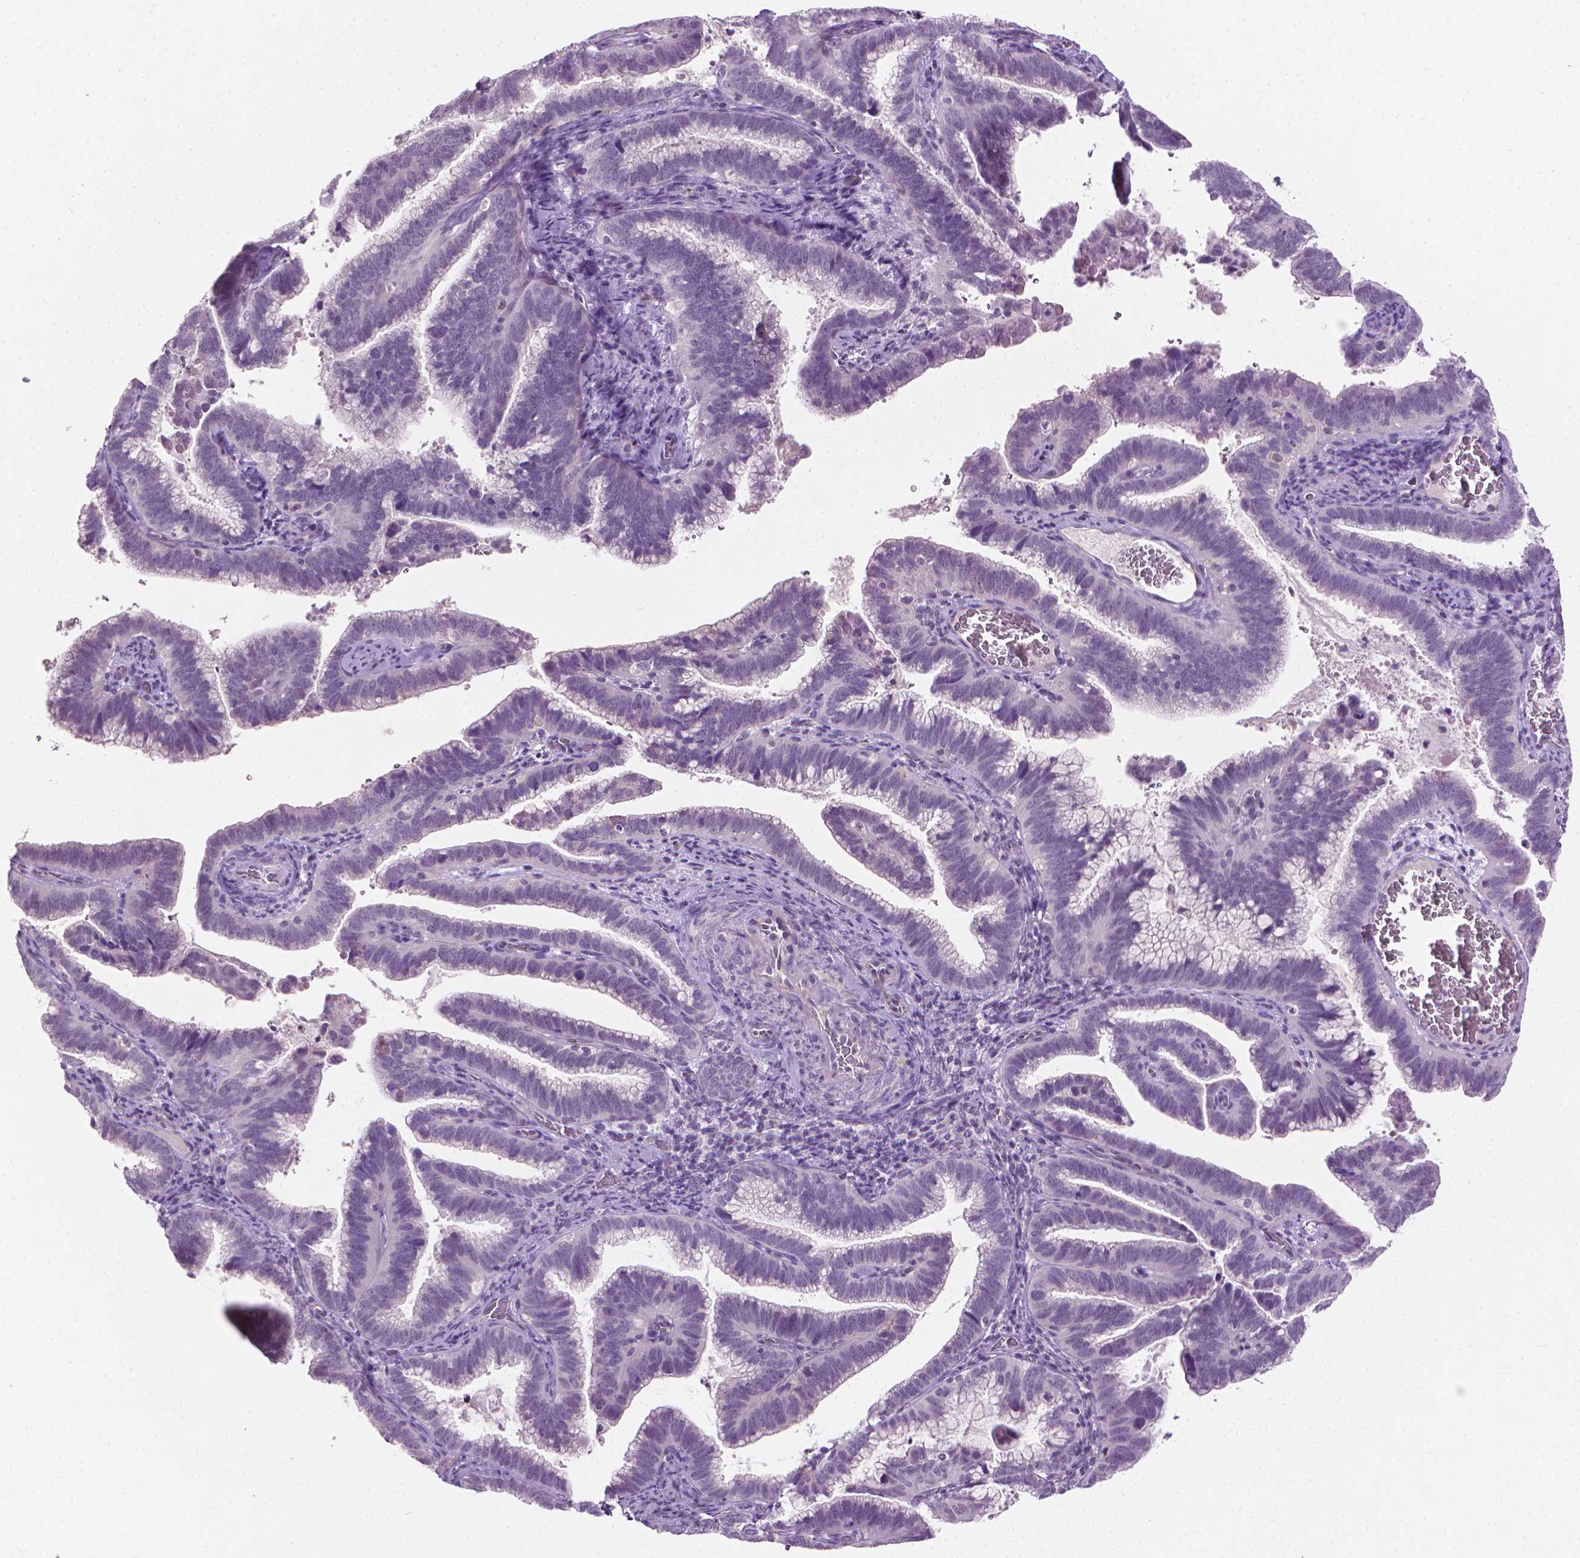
{"staining": {"intensity": "negative", "quantity": "none", "location": "none"}, "tissue": "cervical cancer", "cell_type": "Tumor cells", "image_type": "cancer", "snomed": [{"axis": "morphology", "description": "Adenocarcinoma, NOS"}, {"axis": "topography", "description": "Cervix"}], "caption": "The IHC image has no significant positivity in tumor cells of cervical adenocarcinoma tissue. (DAB (3,3'-diaminobenzidine) immunohistochemistry (IHC) visualized using brightfield microscopy, high magnification).", "gene": "KRT73", "patient": {"sex": "female", "age": 61}}